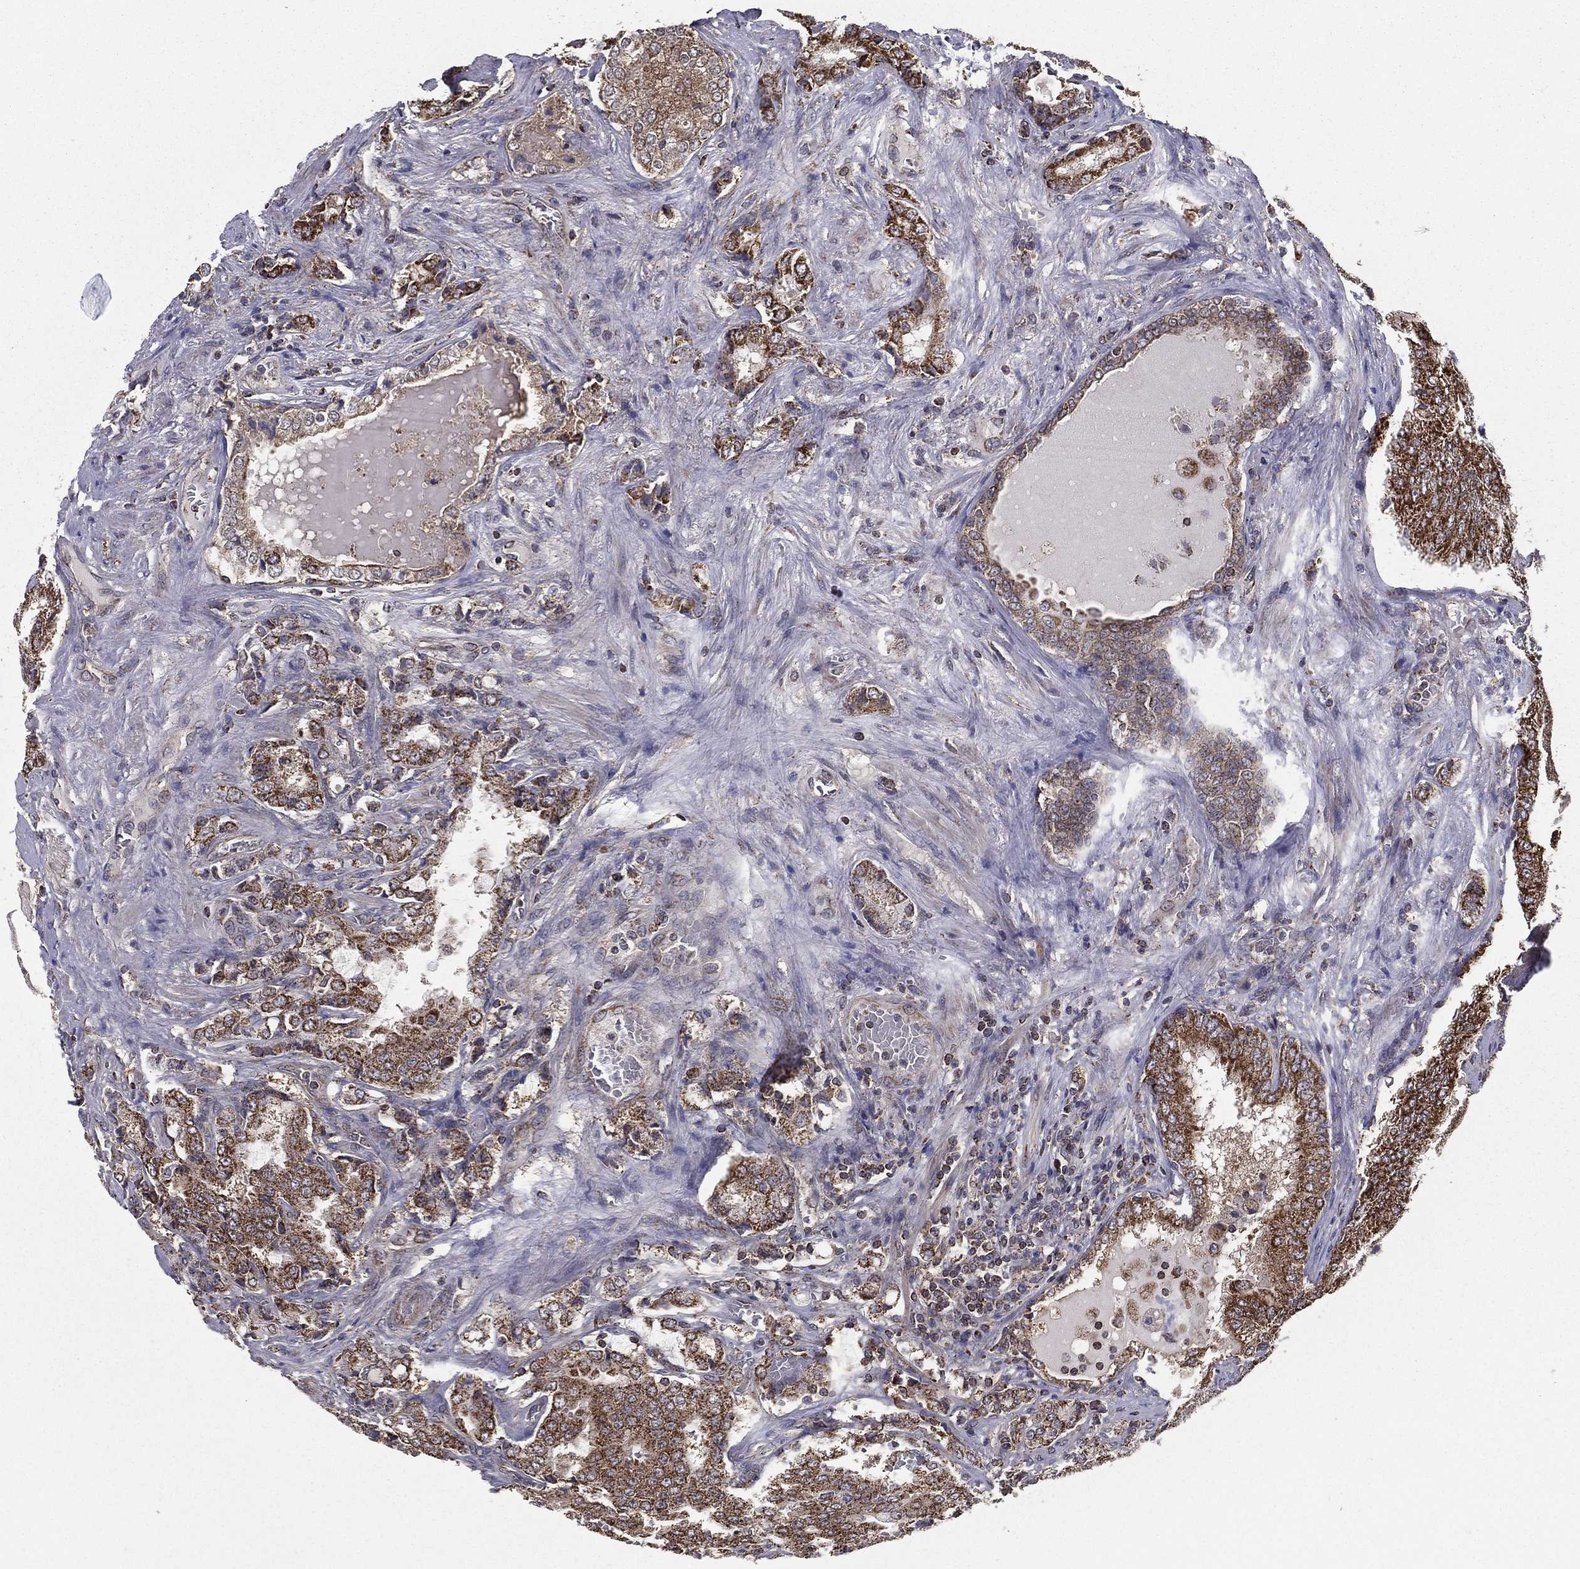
{"staining": {"intensity": "moderate", "quantity": ">75%", "location": "cytoplasmic/membranous"}, "tissue": "prostate cancer", "cell_type": "Tumor cells", "image_type": "cancer", "snomed": [{"axis": "morphology", "description": "Adenocarcinoma, NOS"}, {"axis": "topography", "description": "Prostate"}], "caption": "Immunohistochemical staining of human prostate cancer reveals moderate cytoplasmic/membranous protein expression in about >75% of tumor cells. (DAB IHC with brightfield microscopy, high magnification).", "gene": "RIGI", "patient": {"sex": "male", "age": 65}}